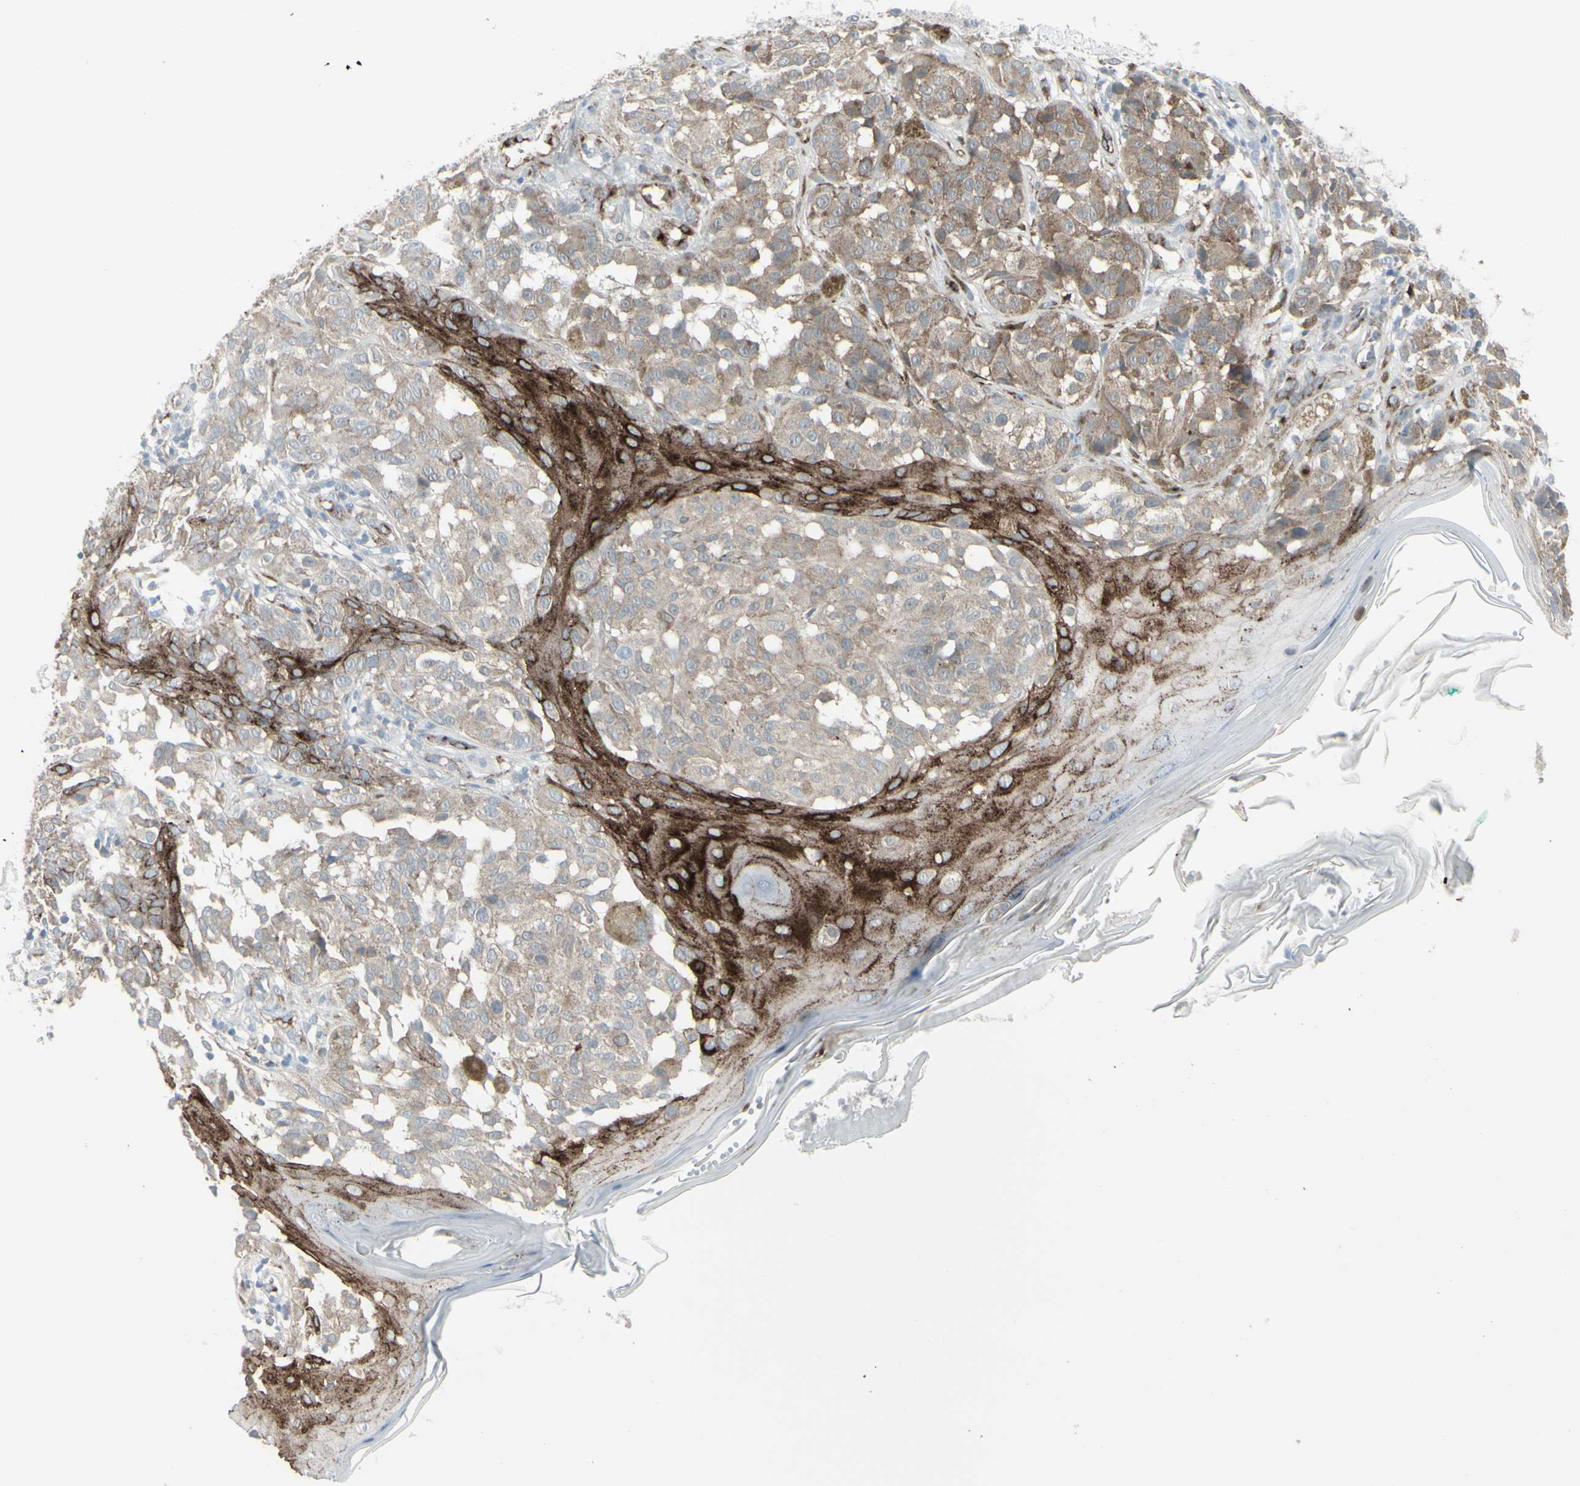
{"staining": {"intensity": "weak", "quantity": ">75%", "location": "cytoplasmic/membranous"}, "tissue": "melanoma", "cell_type": "Tumor cells", "image_type": "cancer", "snomed": [{"axis": "morphology", "description": "Malignant melanoma, NOS"}, {"axis": "topography", "description": "Skin"}], "caption": "A photomicrograph of human melanoma stained for a protein shows weak cytoplasmic/membranous brown staining in tumor cells.", "gene": "GJA1", "patient": {"sex": "female", "age": 46}}